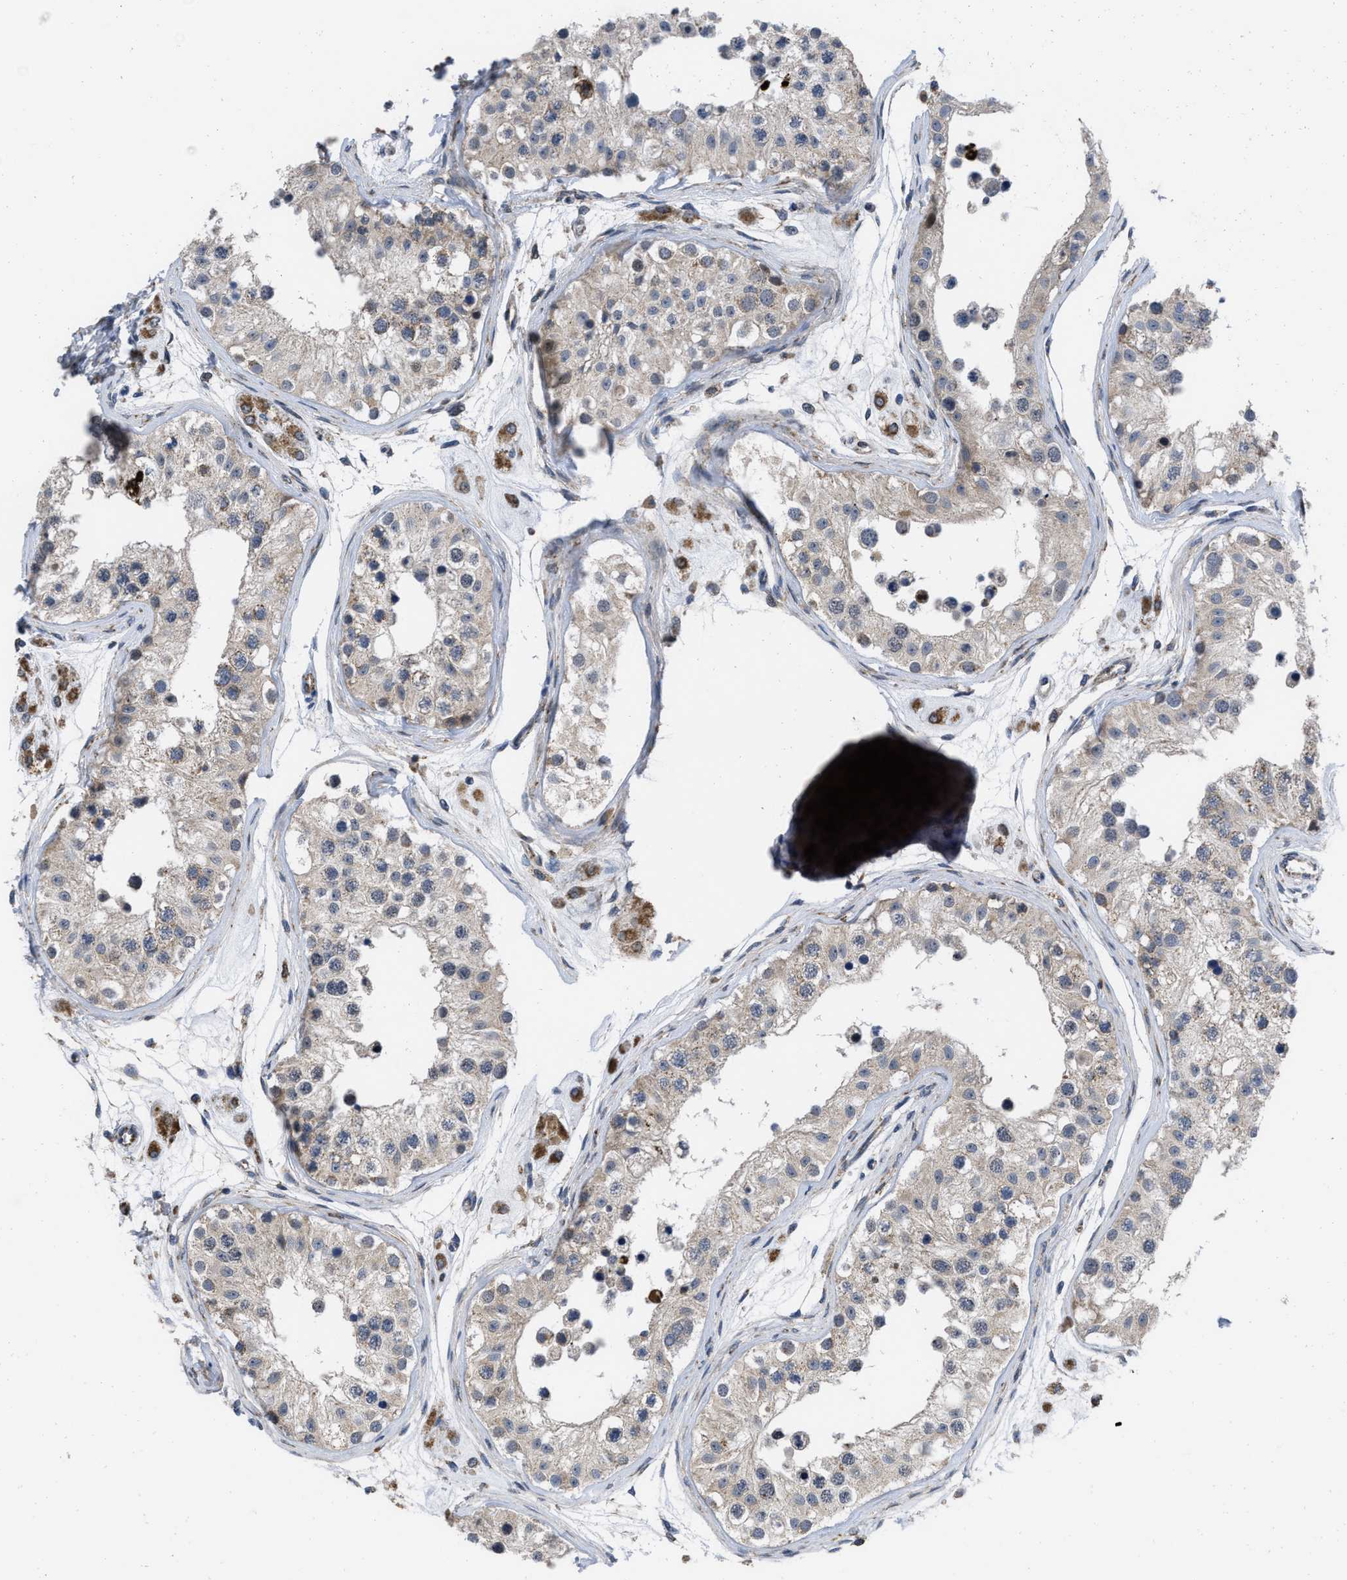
{"staining": {"intensity": "strong", "quantity": "<25%", "location": "cytoplasmic/membranous"}, "tissue": "testis", "cell_type": "Cells in seminiferous ducts", "image_type": "normal", "snomed": [{"axis": "morphology", "description": "Normal tissue, NOS"}, {"axis": "morphology", "description": "Adenocarcinoma, metastatic, NOS"}, {"axis": "topography", "description": "Testis"}], "caption": "Cells in seminiferous ducts display strong cytoplasmic/membranous staining in approximately <25% of cells in benign testis. (Brightfield microscopy of DAB IHC at high magnification).", "gene": "AKAP1", "patient": {"sex": "male", "age": 26}}